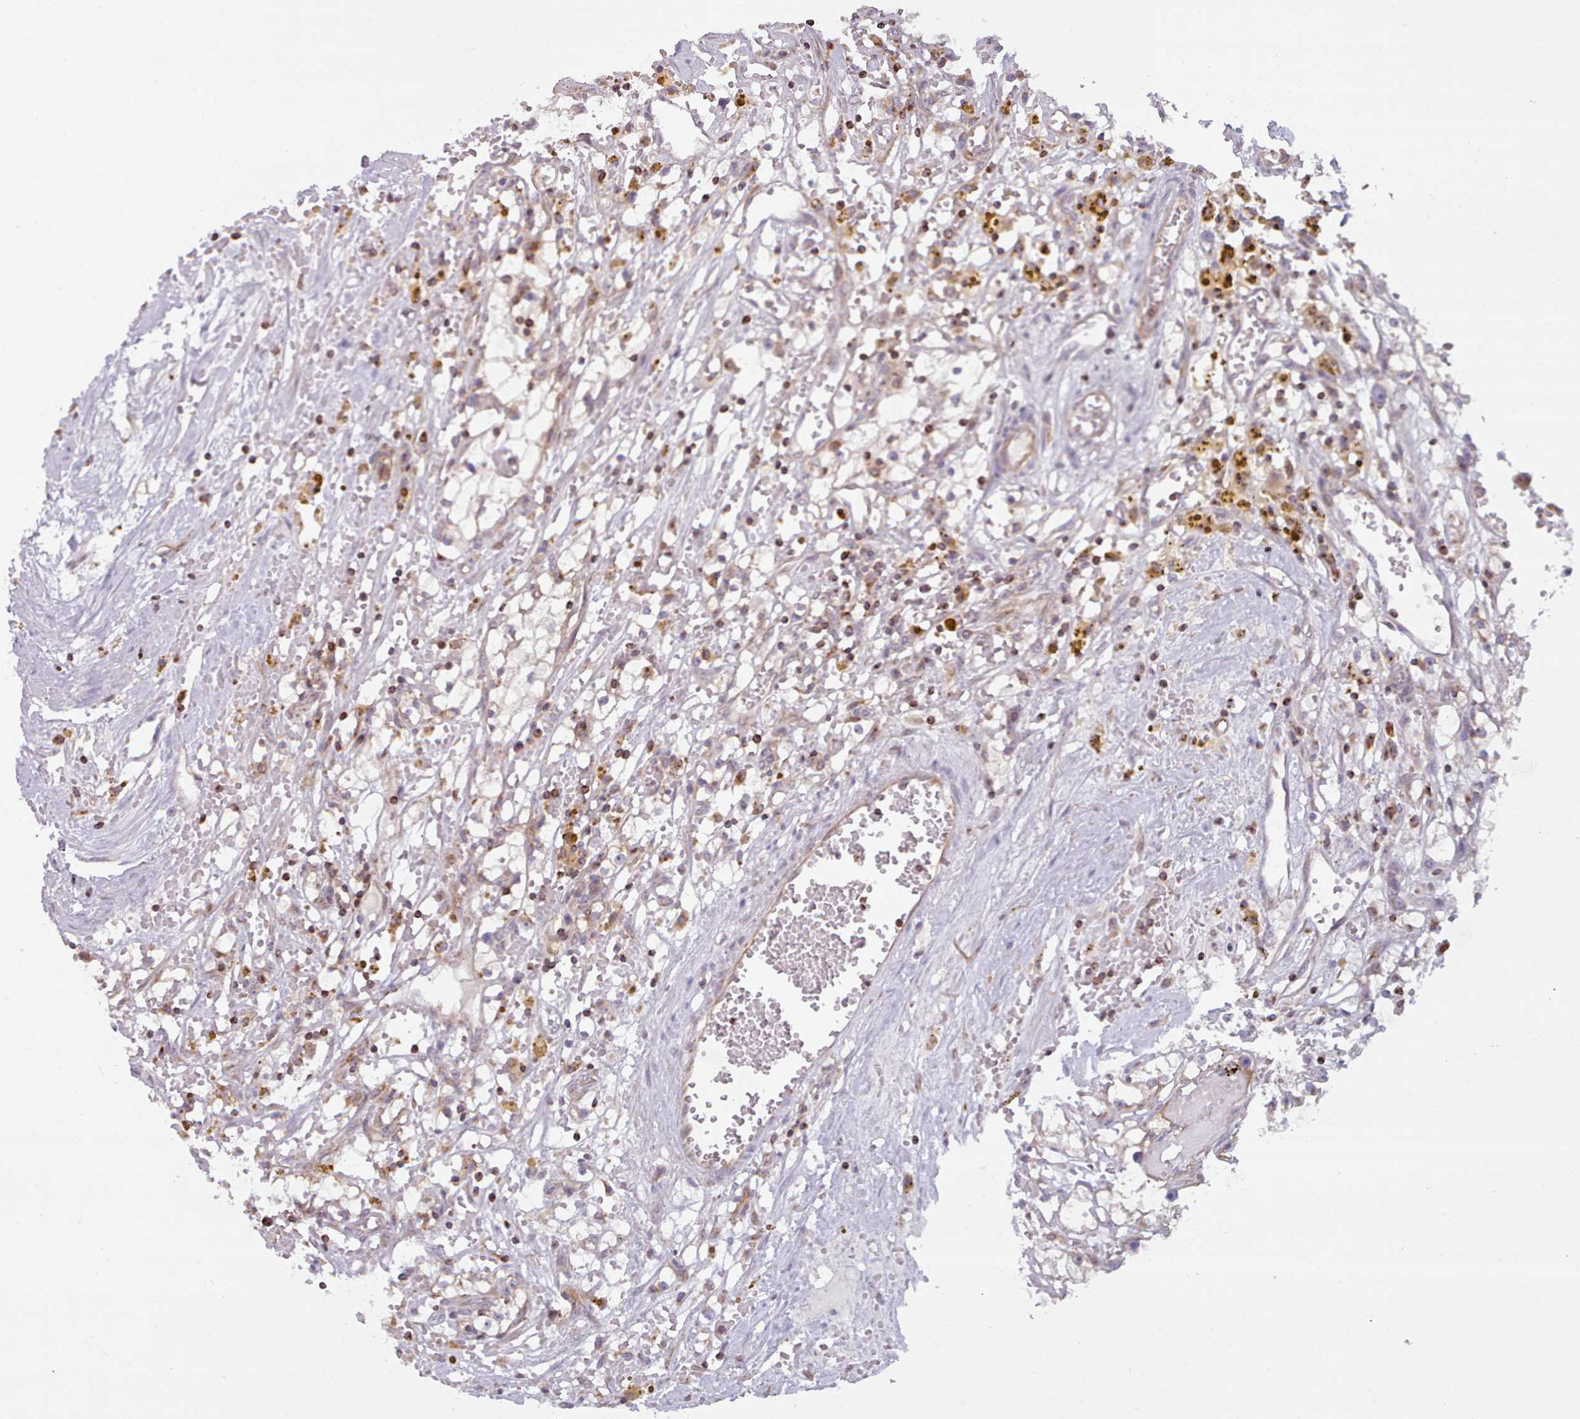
{"staining": {"intensity": "weak", "quantity": "<25%", "location": "cytoplasmic/membranous"}, "tissue": "renal cancer", "cell_type": "Tumor cells", "image_type": "cancer", "snomed": [{"axis": "morphology", "description": "Adenocarcinoma, NOS"}, {"axis": "topography", "description": "Kidney"}], "caption": "IHC histopathology image of human adenocarcinoma (renal) stained for a protein (brown), which reveals no staining in tumor cells.", "gene": "CRYBG1", "patient": {"sex": "male", "age": 56}}